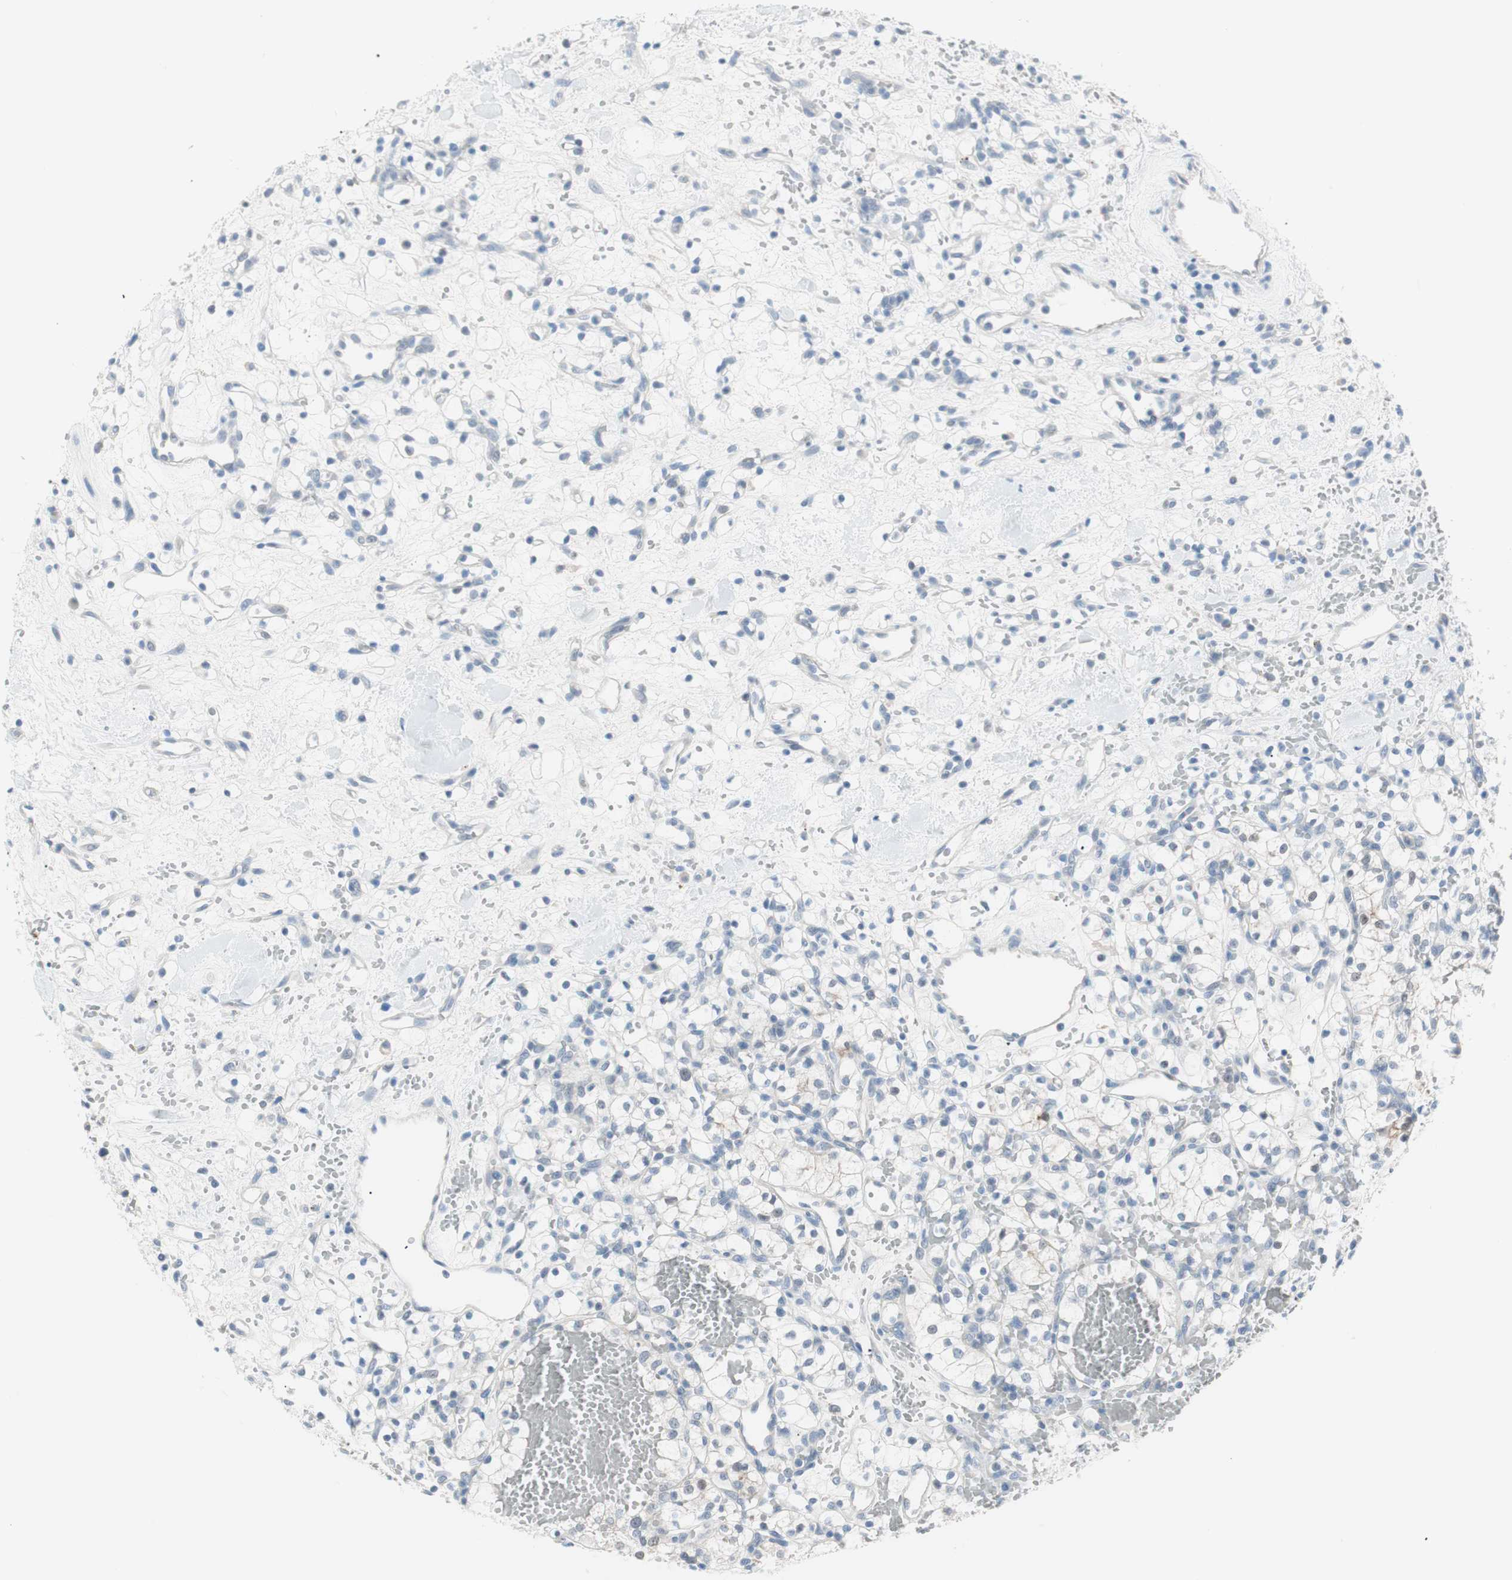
{"staining": {"intensity": "moderate", "quantity": "<25%", "location": "cytoplasmic/membranous"}, "tissue": "renal cancer", "cell_type": "Tumor cells", "image_type": "cancer", "snomed": [{"axis": "morphology", "description": "Adenocarcinoma, NOS"}, {"axis": "topography", "description": "Kidney"}], "caption": "Moderate cytoplasmic/membranous staining is identified in about <25% of tumor cells in renal cancer (adenocarcinoma).", "gene": "VIL1", "patient": {"sex": "female", "age": 60}}